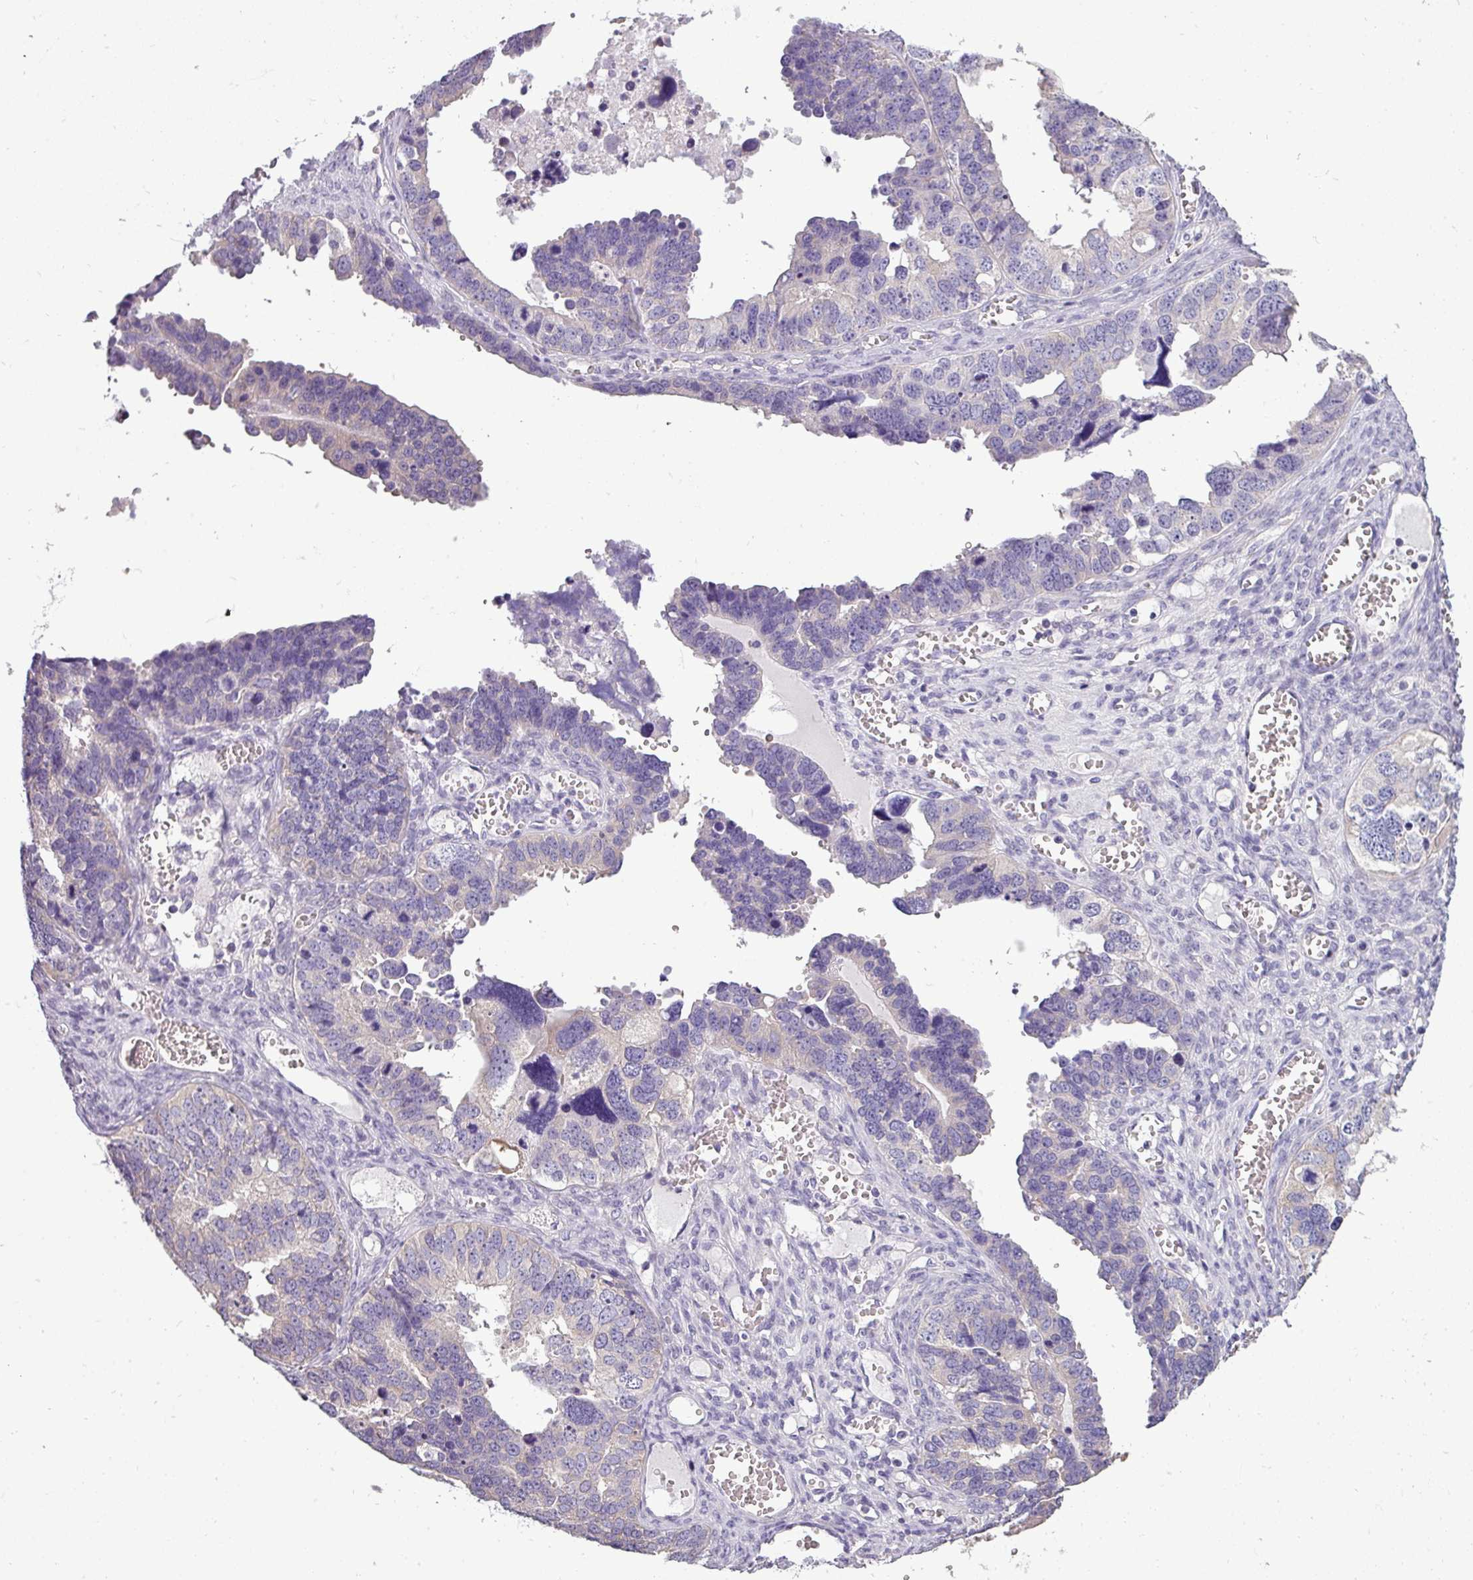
{"staining": {"intensity": "negative", "quantity": "none", "location": "none"}, "tissue": "ovarian cancer", "cell_type": "Tumor cells", "image_type": "cancer", "snomed": [{"axis": "morphology", "description": "Cystadenocarcinoma, serous, NOS"}, {"axis": "topography", "description": "Ovary"}], "caption": "A photomicrograph of ovarian cancer stained for a protein shows no brown staining in tumor cells.", "gene": "DNAAF9", "patient": {"sex": "female", "age": 76}}